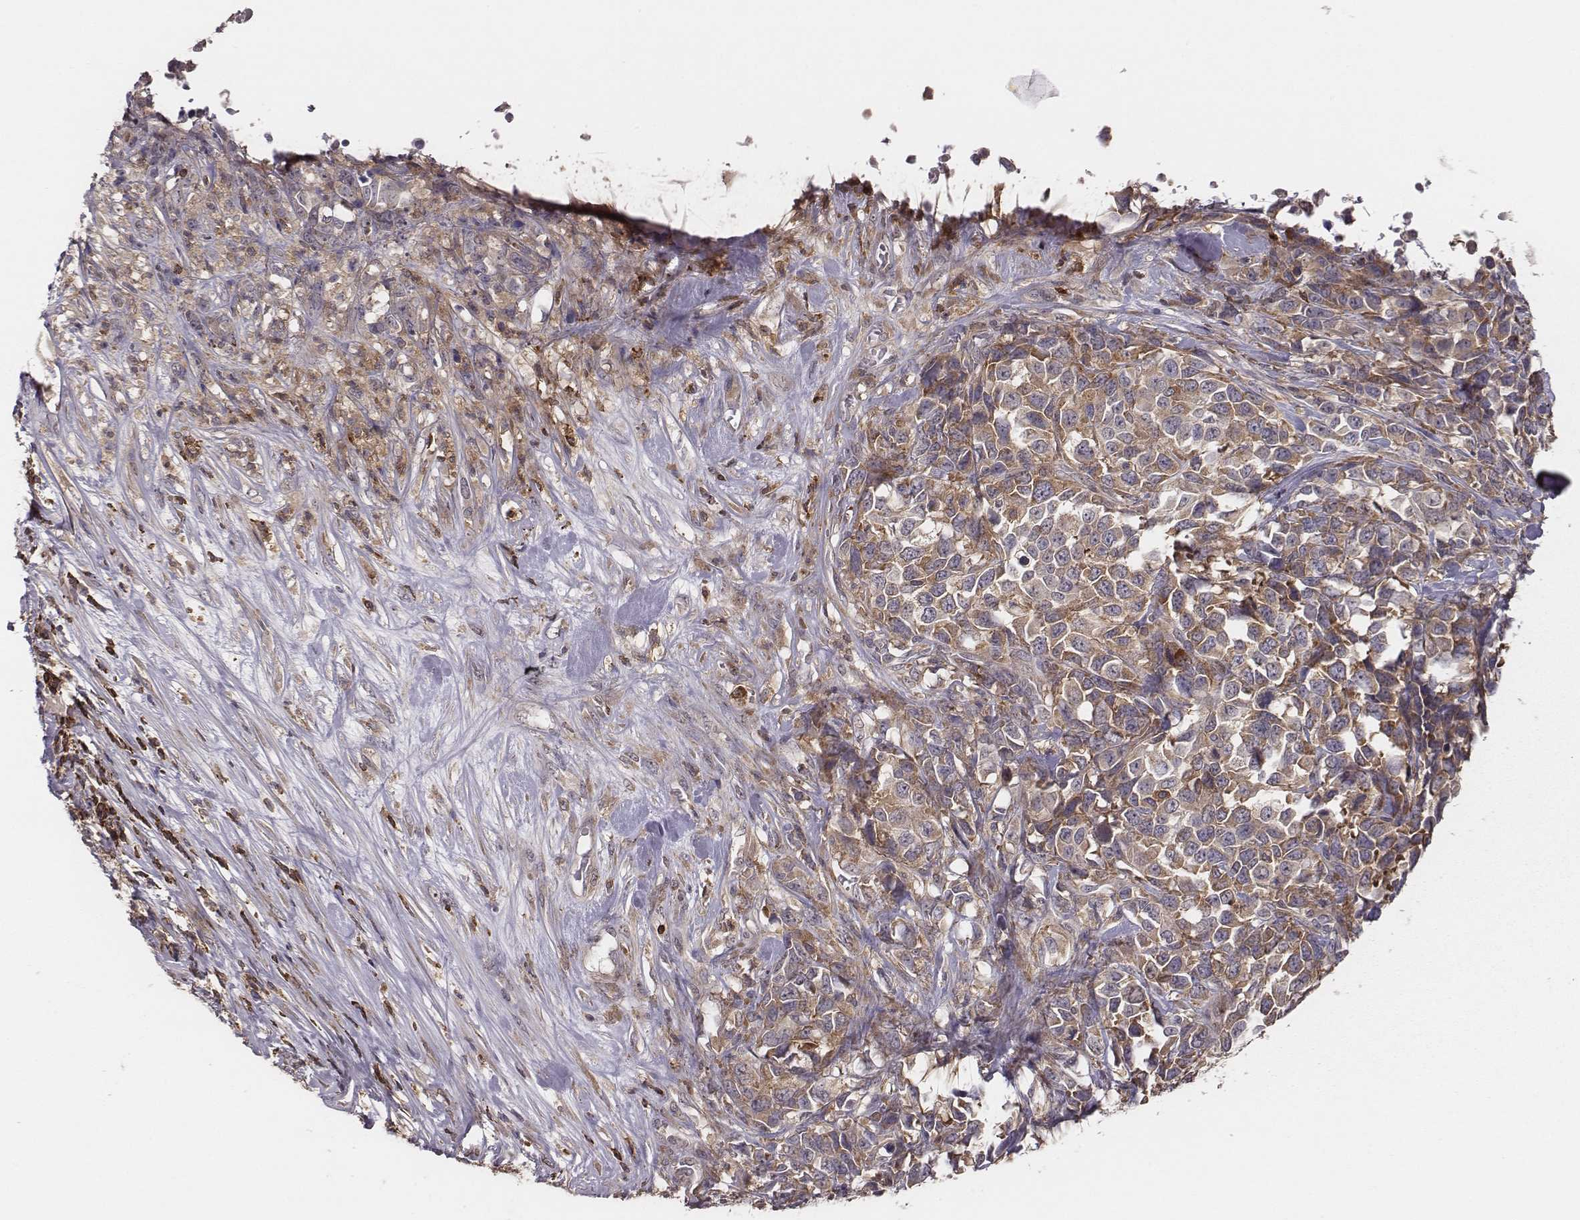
{"staining": {"intensity": "weak", "quantity": "25%-75%", "location": "cytoplasmic/membranous"}, "tissue": "melanoma", "cell_type": "Tumor cells", "image_type": "cancer", "snomed": [{"axis": "morphology", "description": "Malignant melanoma, Metastatic site"}, {"axis": "topography", "description": "Skin"}], "caption": "Immunohistochemical staining of melanoma displays low levels of weak cytoplasmic/membranous positivity in approximately 25%-75% of tumor cells. Using DAB (brown) and hematoxylin (blue) stains, captured at high magnification using brightfield microscopy.", "gene": "PILRA", "patient": {"sex": "male", "age": 84}}